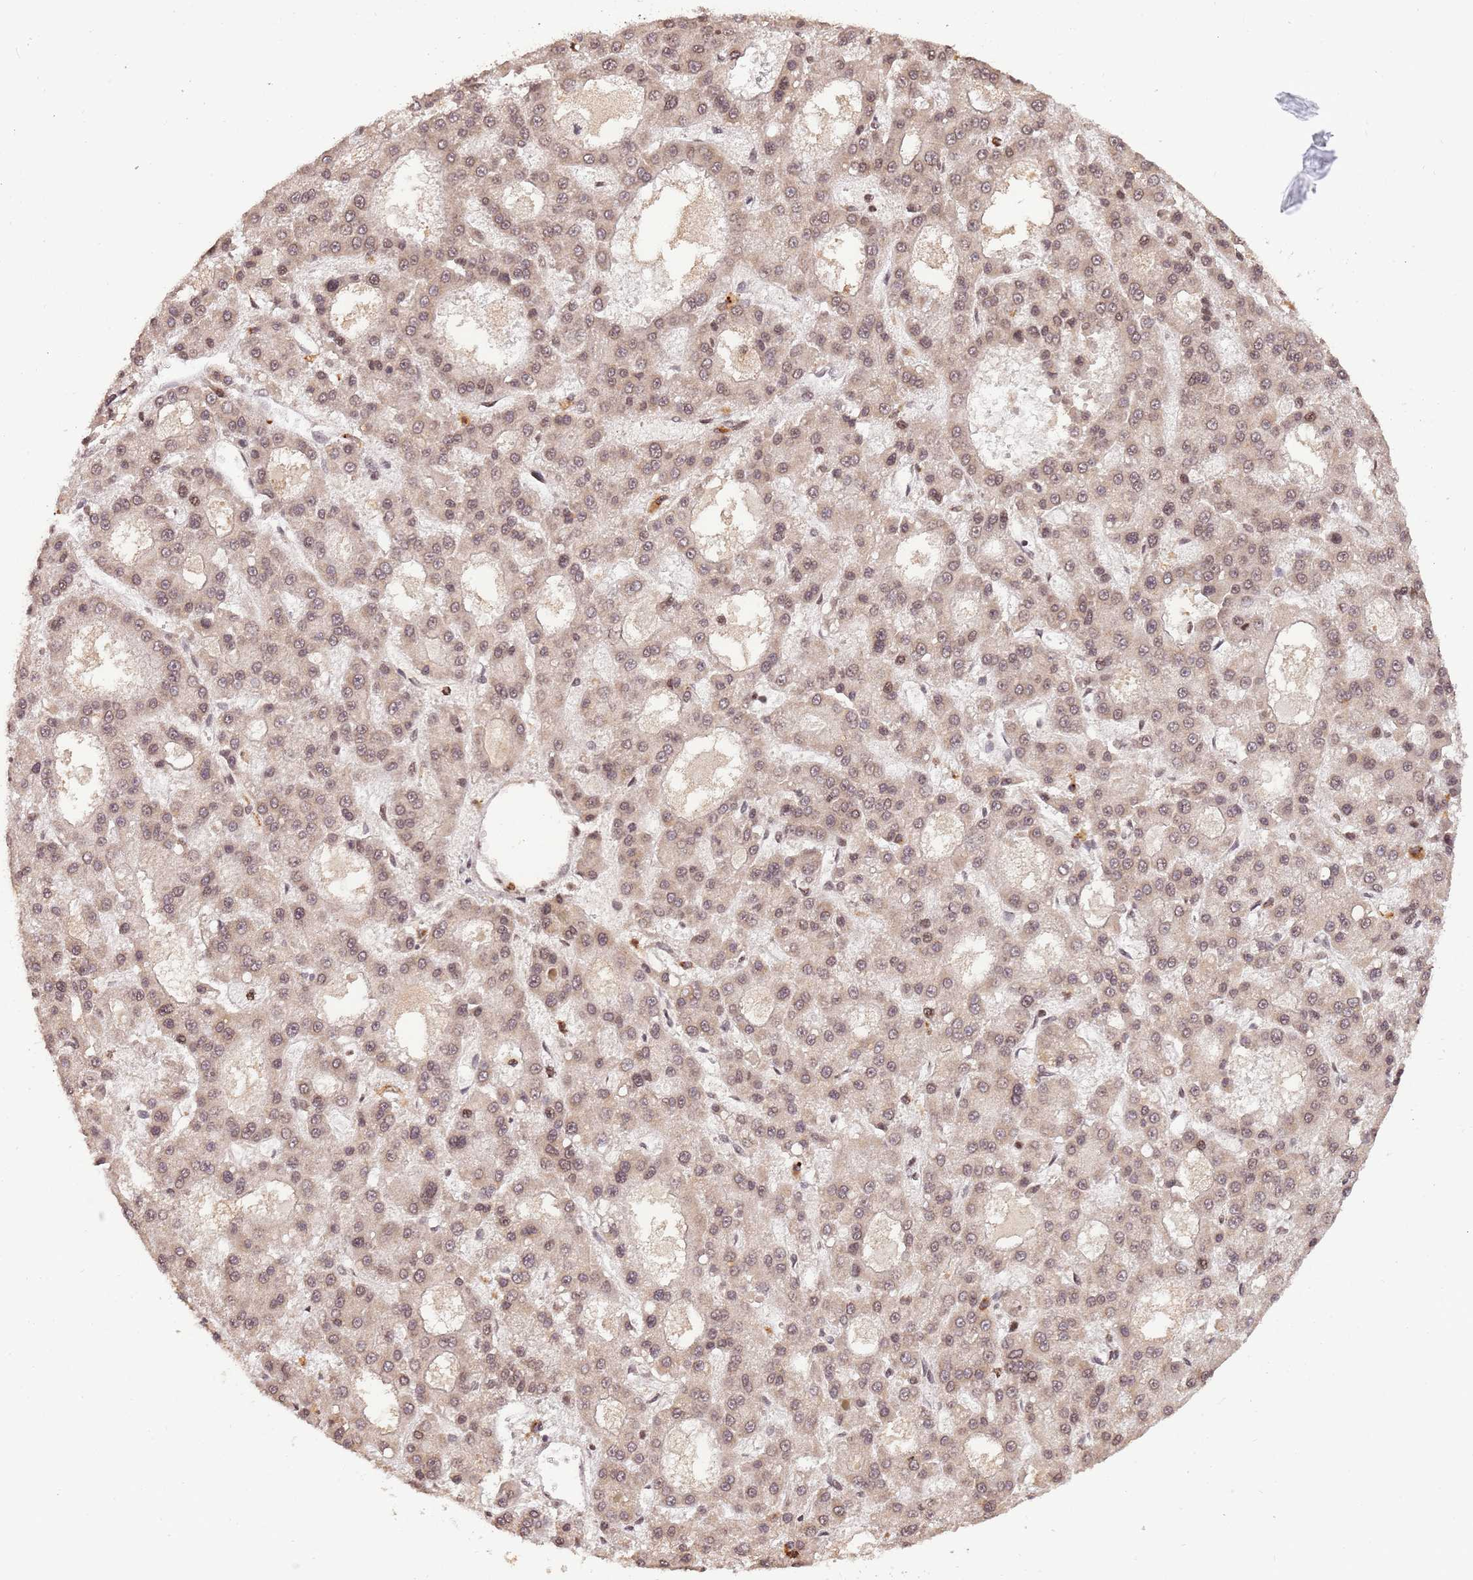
{"staining": {"intensity": "weak", "quantity": ">75%", "location": "nuclear"}, "tissue": "liver cancer", "cell_type": "Tumor cells", "image_type": "cancer", "snomed": [{"axis": "morphology", "description": "Carcinoma, Hepatocellular, NOS"}, {"axis": "topography", "description": "Liver"}], "caption": "Immunohistochemistry (IHC) of liver hepatocellular carcinoma exhibits low levels of weak nuclear expression in about >75% of tumor cells.", "gene": "SAMSN1", "patient": {"sex": "male", "age": 70}}